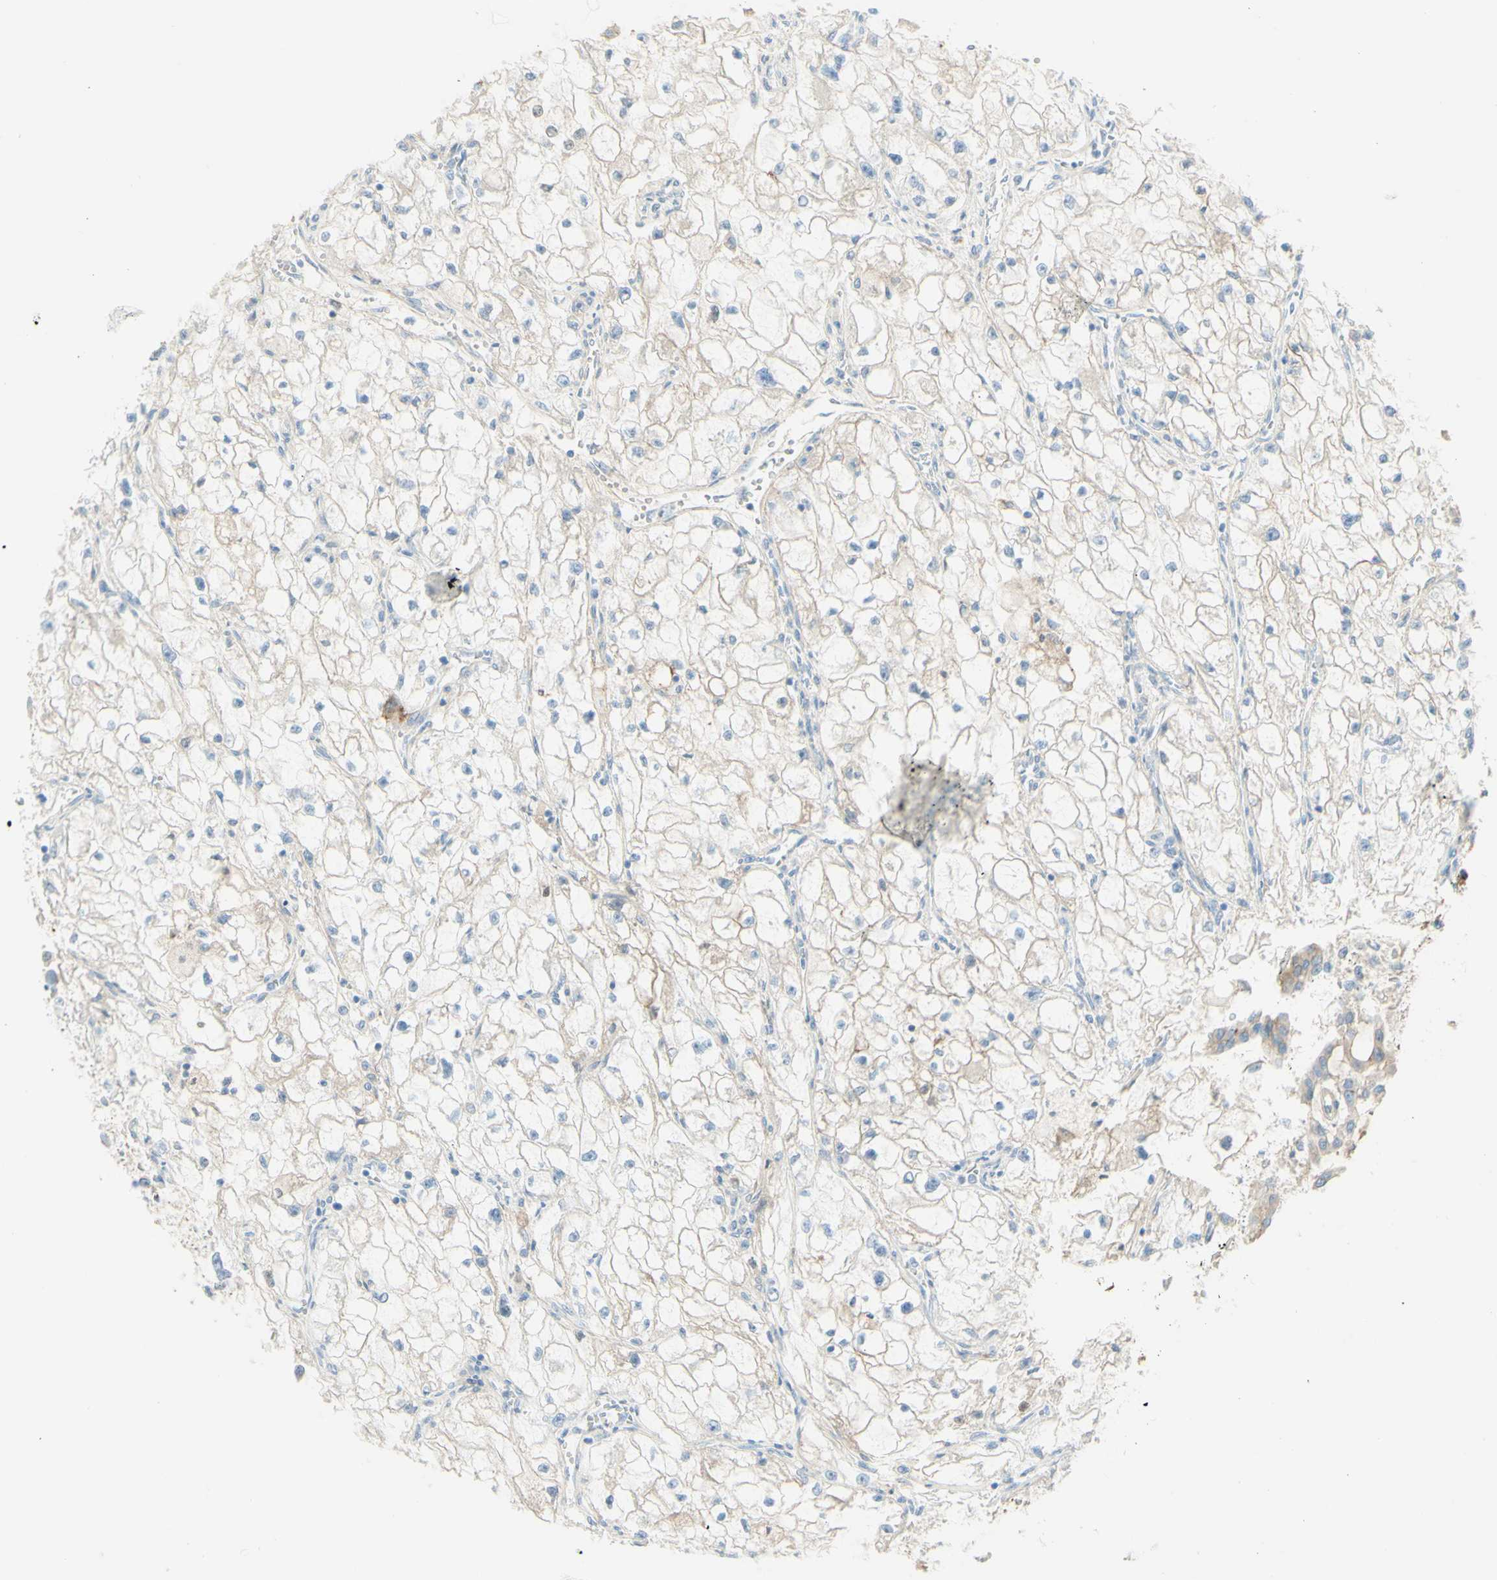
{"staining": {"intensity": "weak", "quantity": "<25%", "location": "cytoplasmic/membranous"}, "tissue": "renal cancer", "cell_type": "Tumor cells", "image_type": "cancer", "snomed": [{"axis": "morphology", "description": "Adenocarcinoma, NOS"}, {"axis": "topography", "description": "Kidney"}], "caption": "This is a histopathology image of immunohistochemistry staining of renal adenocarcinoma, which shows no positivity in tumor cells.", "gene": "ALCAM", "patient": {"sex": "female", "age": 70}}